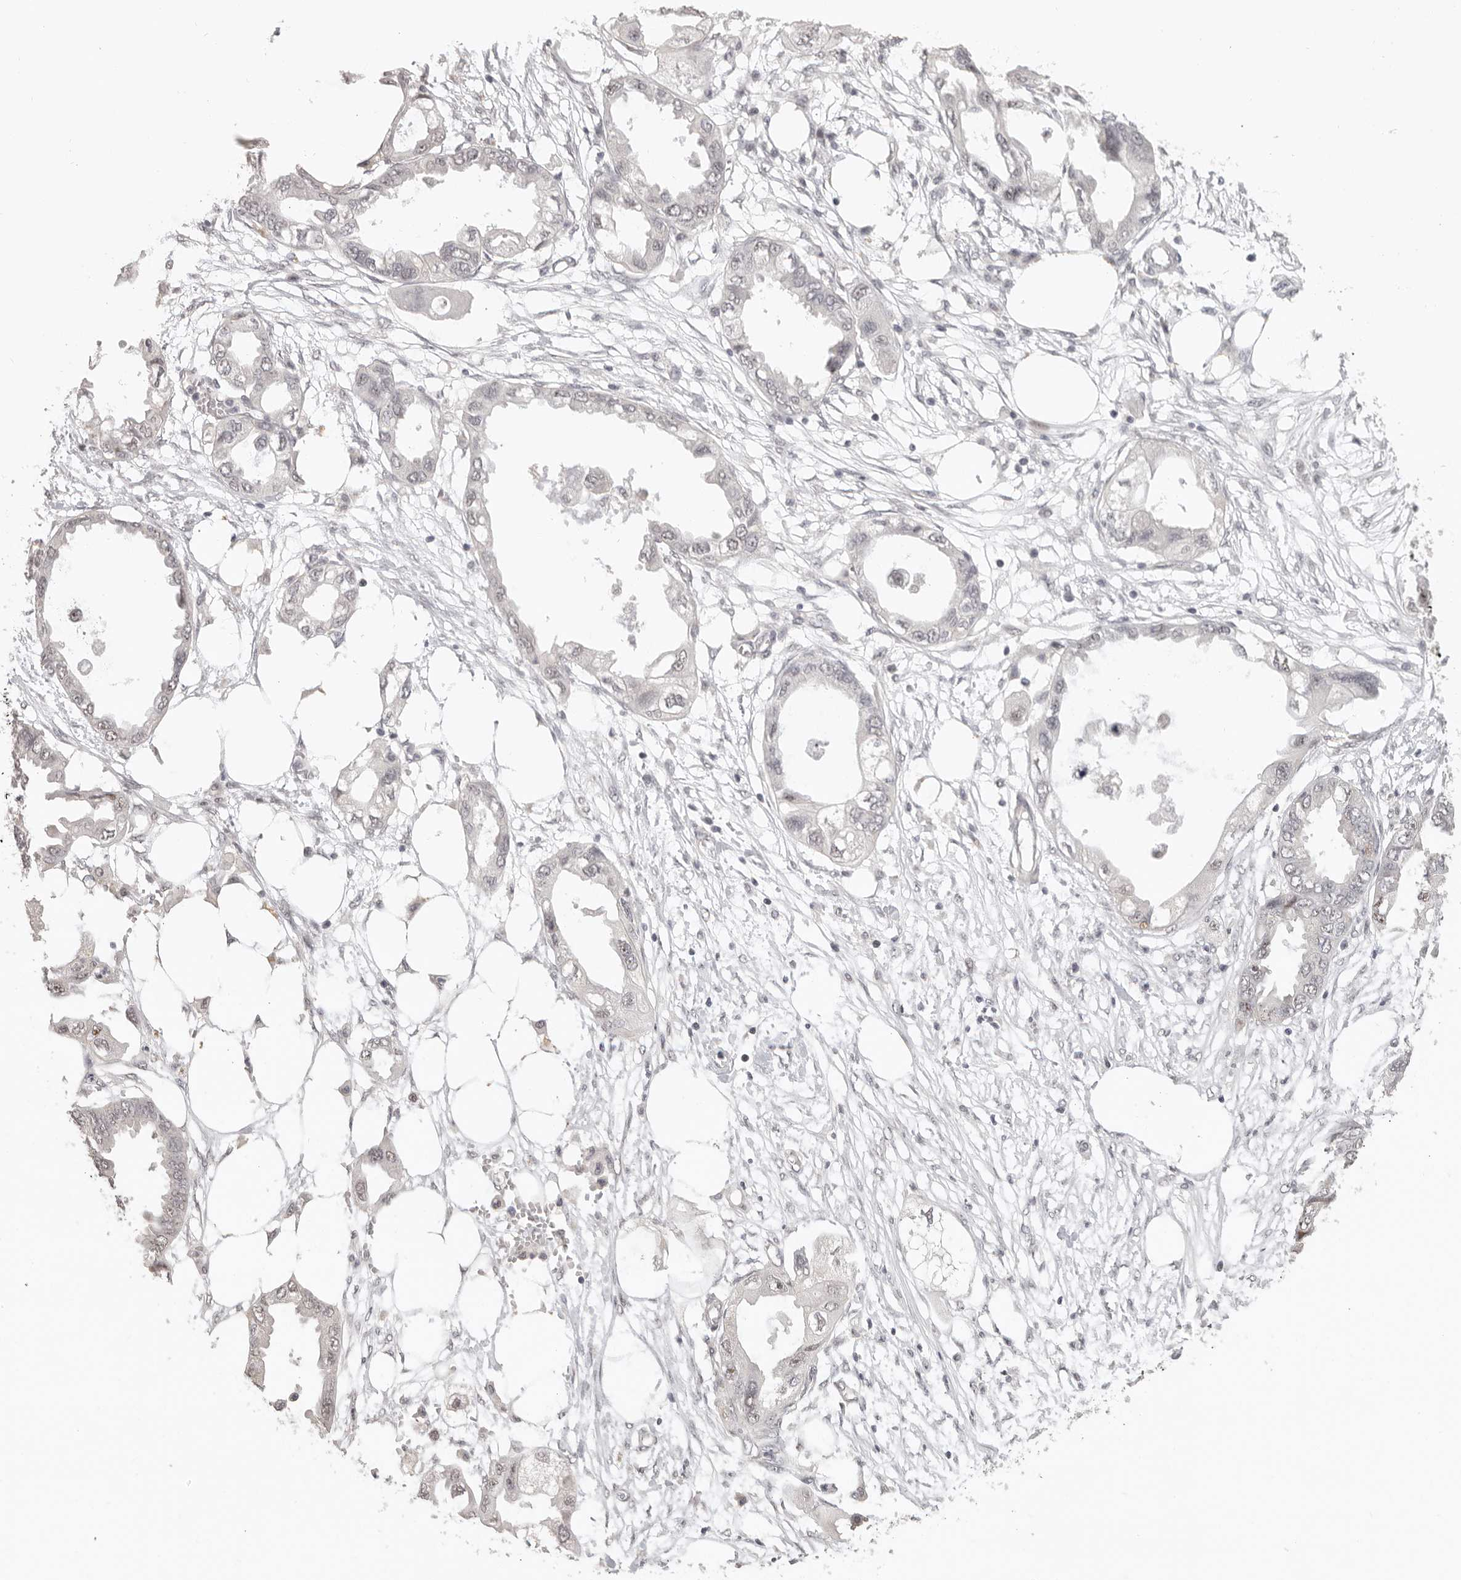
{"staining": {"intensity": "weak", "quantity": "<25%", "location": "nuclear"}, "tissue": "endometrial cancer", "cell_type": "Tumor cells", "image_type": "cancer", "snomed": [{"axis": "morphology", "description": "Adenocarcinoma, NOS"}, {"axis": "morphology", "description": "Adenocarcinoma, metastatic, NOS"}, {"axis": "topography", "description": "Adipose tissue"}, {"axis": "topography", "description": "Endometrium"}], "caption": "The IHC image has no significant positivity in tumor cells of endometrial cancer tissue.", "gene": "GPBP1L1", "patient": {"sex": "female", "age": 67}}